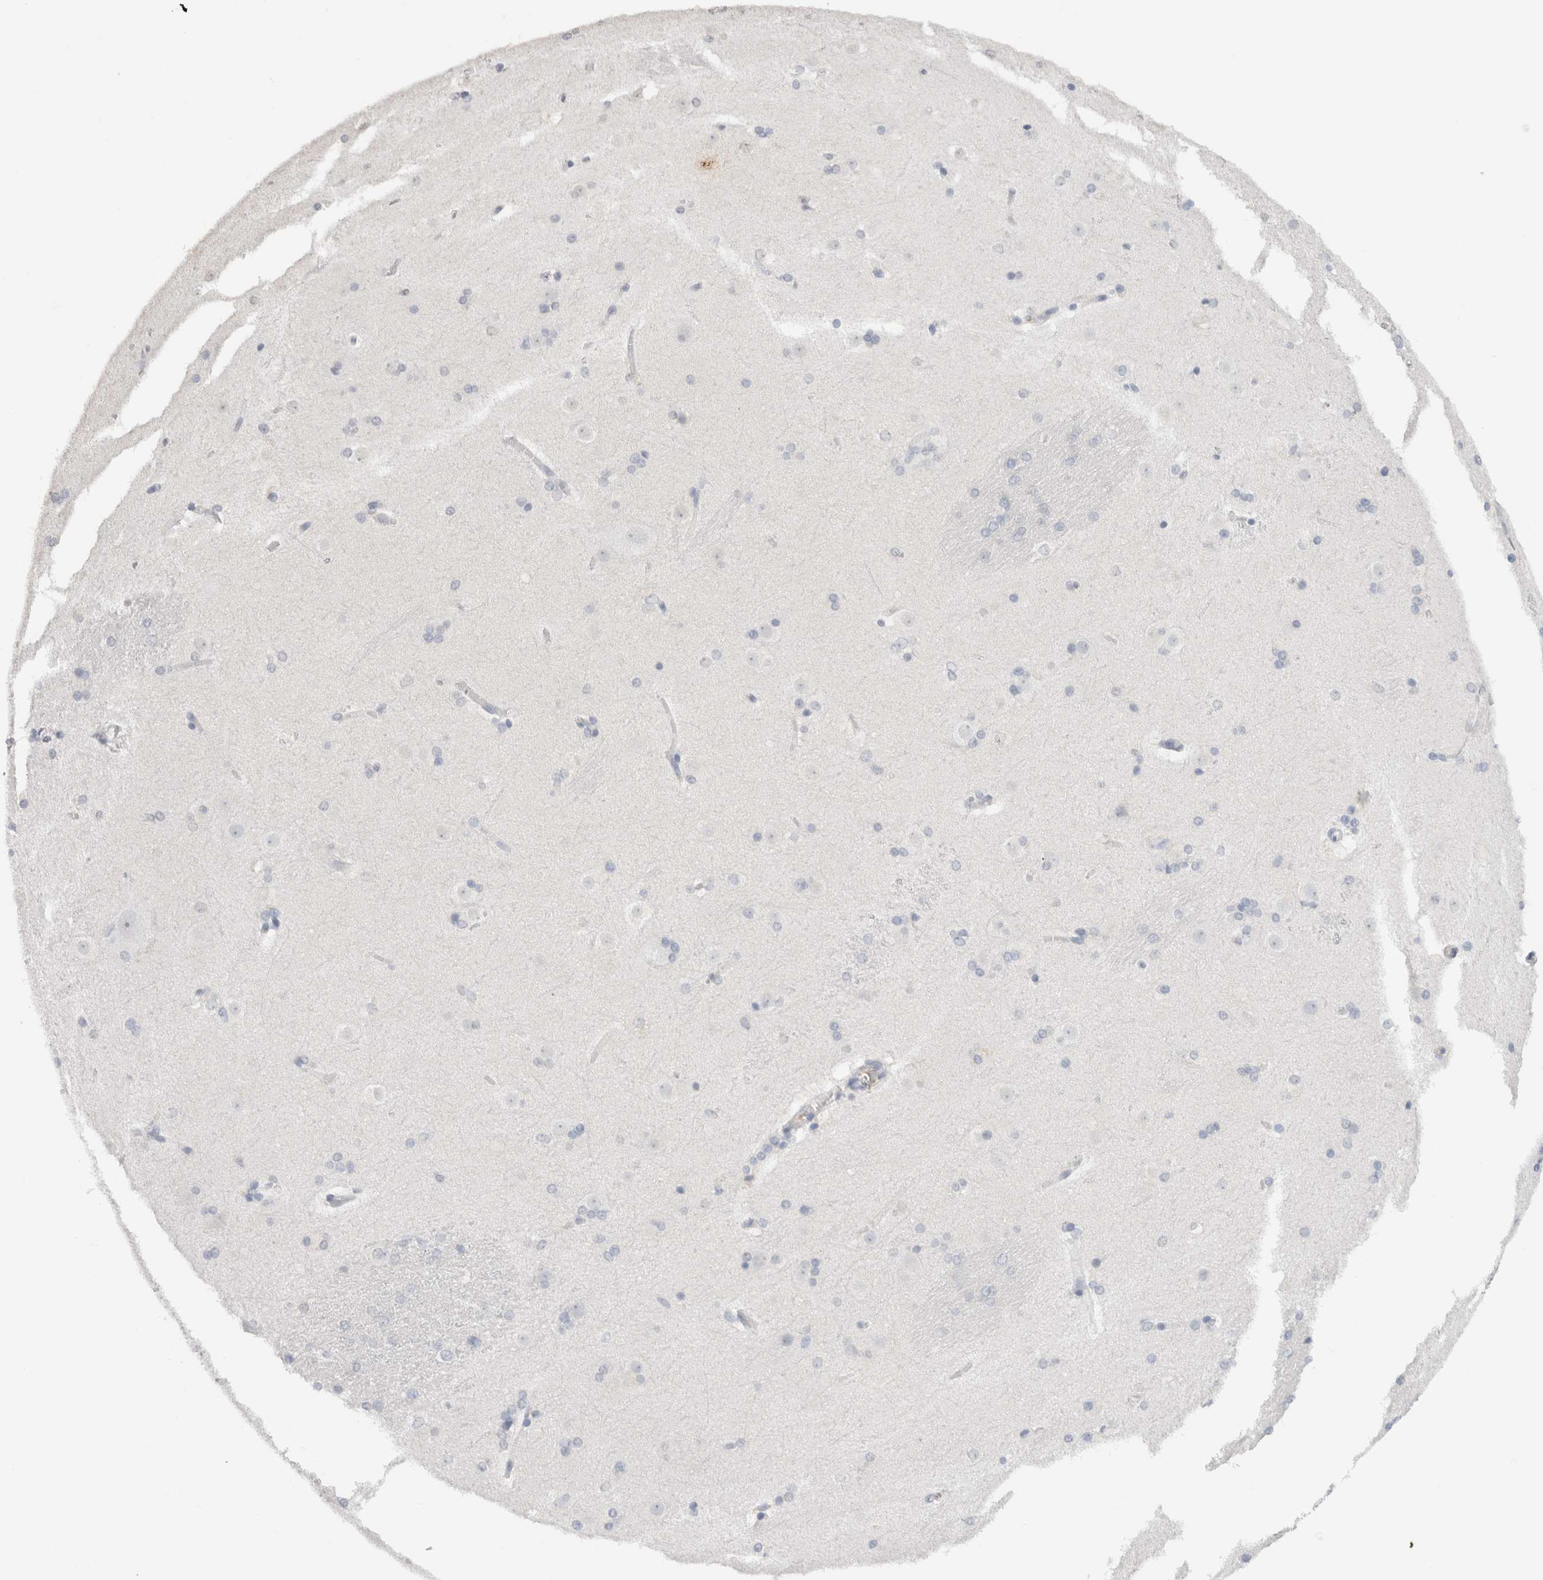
{"staining": {"intensity": "negative", "quantity": "none", "location": "none"}, "tissue": "caudate", "cell_type": "Glial cells", "image_type": "normal", "snomed": [{"axis": "morphology", "description": "Normal tissue, NOS"}, {"axis": "topography", "description": "Lateral ventricle wall"}], "caption": "An immunohistochemistry histopathology image of normal caudate is shown. There is no staining in glial cells of caudate.", "gene": "LAMP3", "patient": {"sex": "female", "age": 19}}